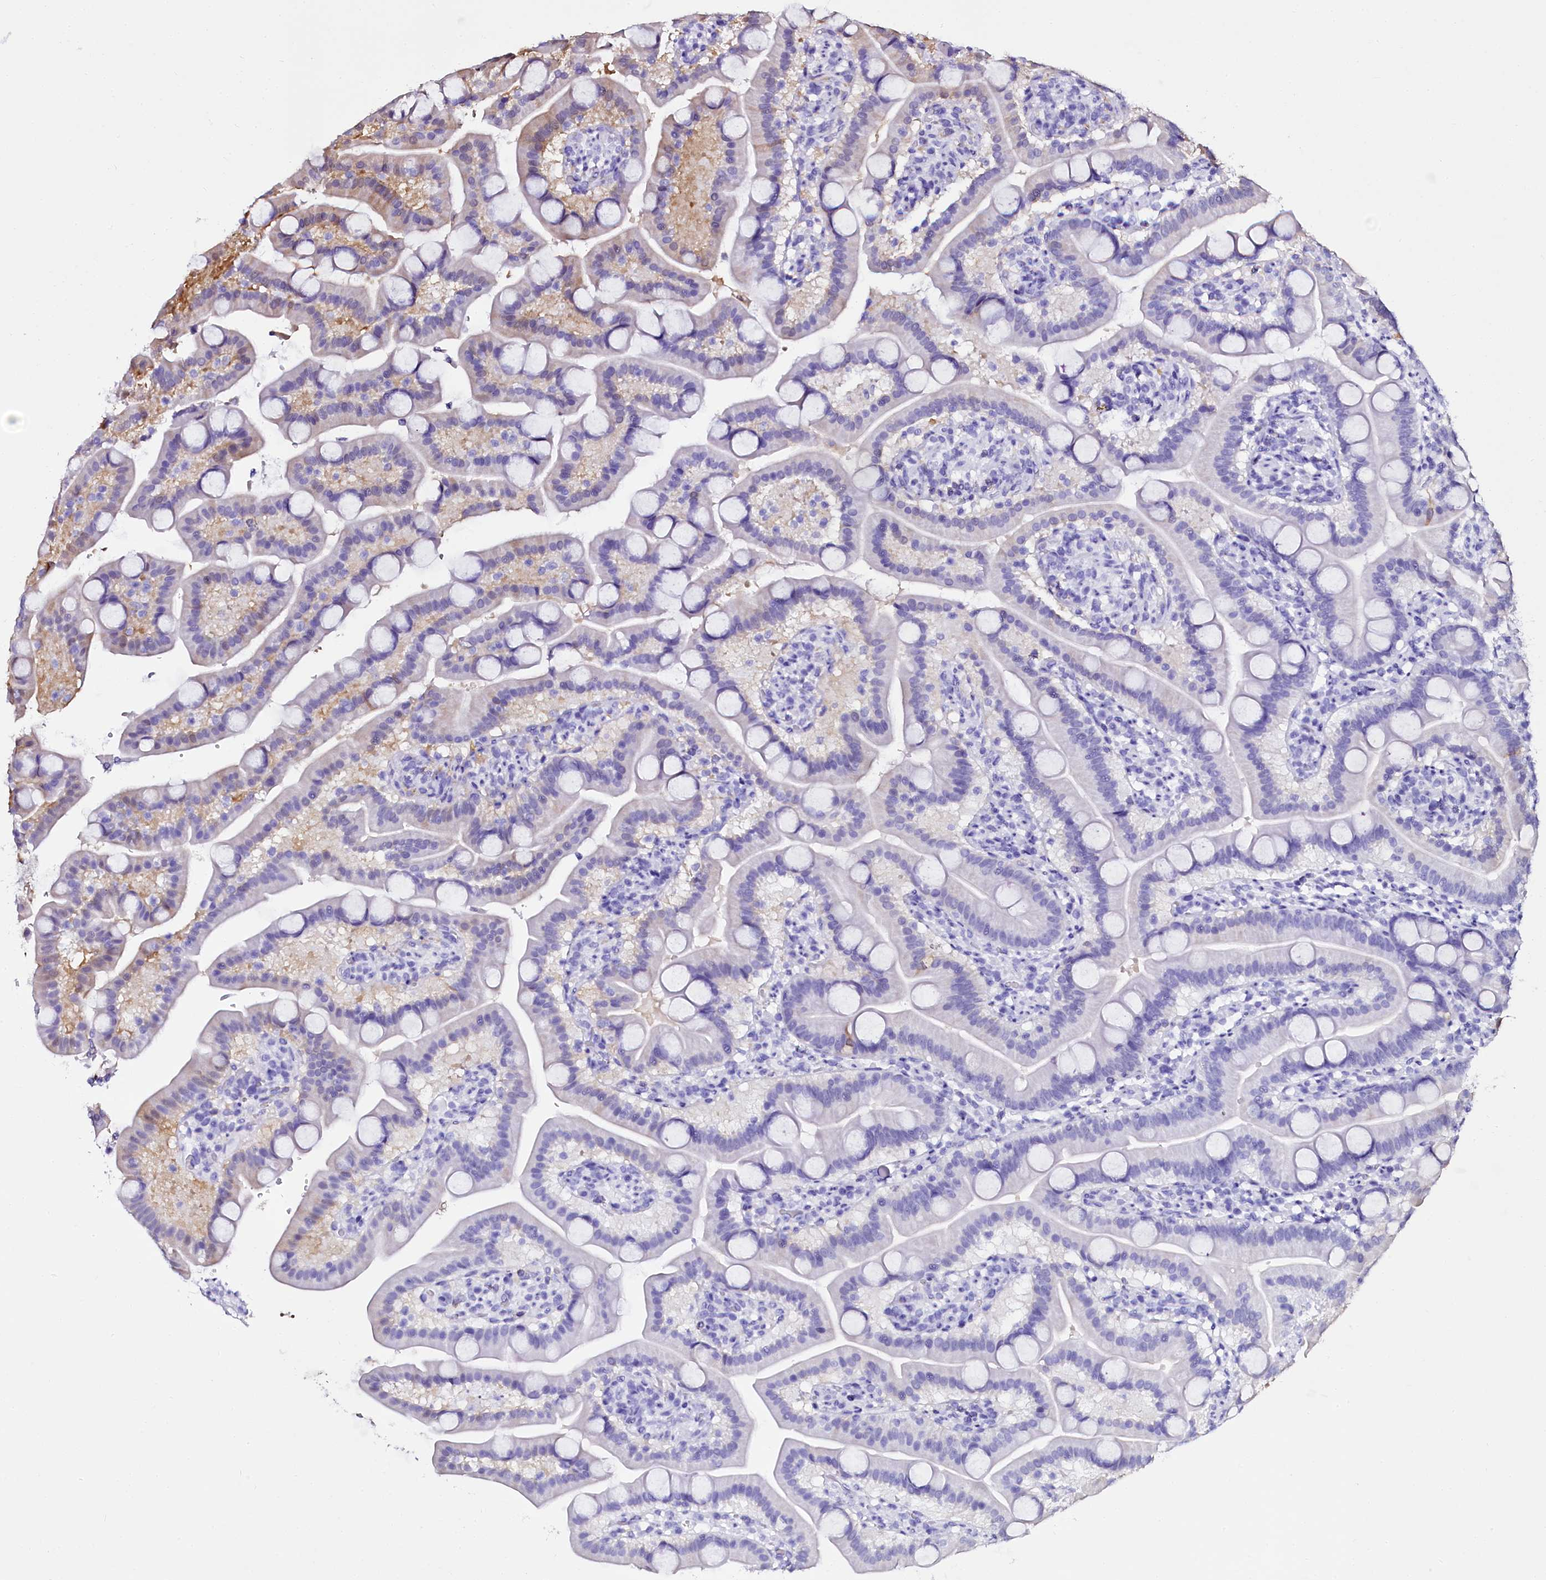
{"staining": {"intensity": "moderate", "quantity": "<25%", "location": "cytoplasmic/membranous,nuclear"}, "tissue": "duodenum", "cell_type": "Glandular cells", "image_type": "normal", "snomed": [{"axis": "morphology", "description": "Normal tissue, NOS"}, {"axis": "topography", "description": "Duodenum"}], "caption": "DAB immunohistochemical staining of normal human duodenum exhibits moderate cytoplasmic/membranous,nuclear protein expression in about <25% of glandular cells. Immunohistochemistry stains the protein in brown and the nuclei are stained blue.", "gene": "SORD", "patient": {"sex": "male", "age": 55}}